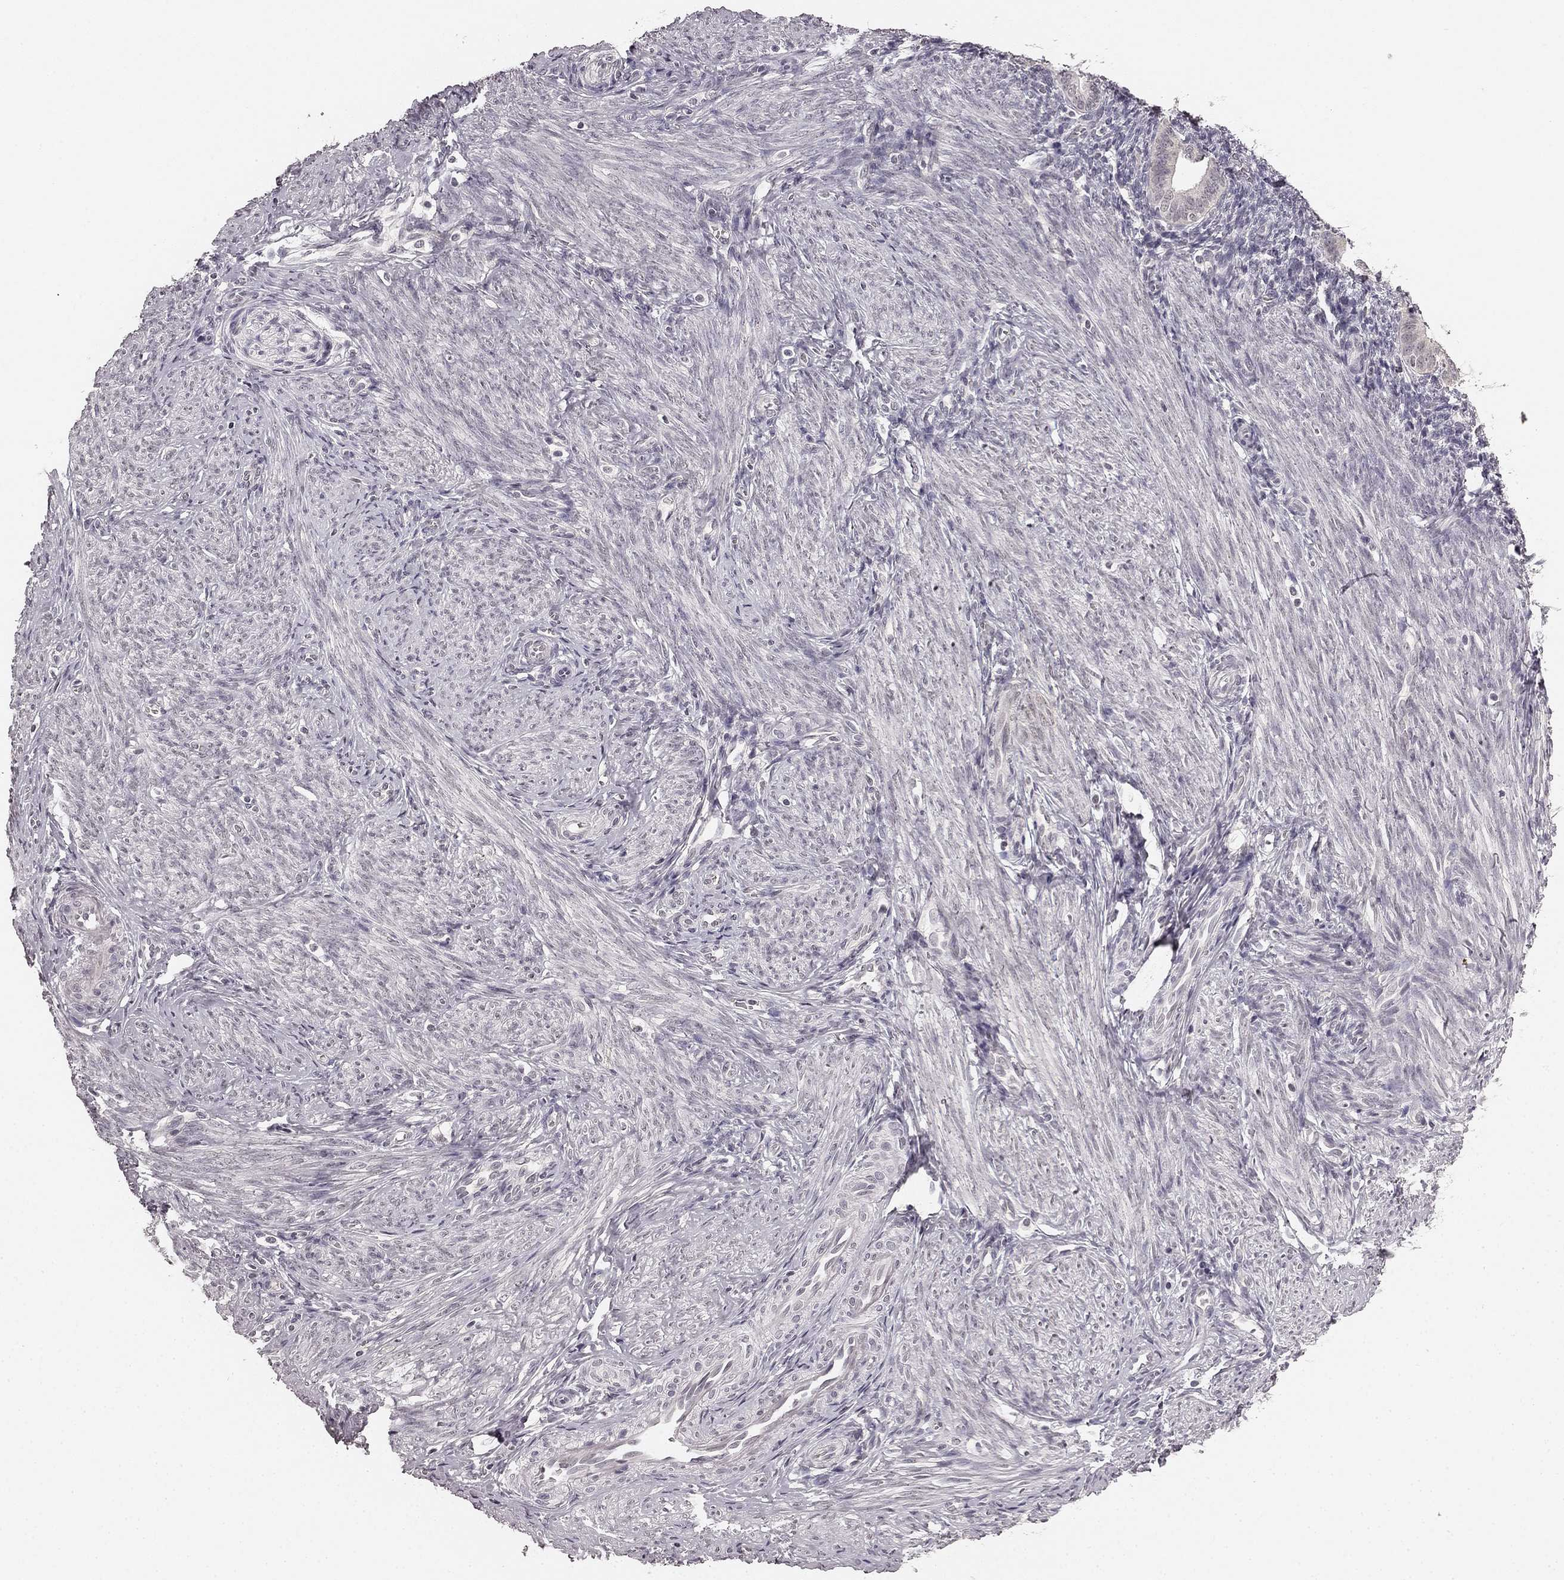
{"staining": {"intensity": "negative", "quantity": "none", "location": "none"}, "tissue": "endometrium", "cell_type": "Cells in endometrial stroma", "image_type": "normal", "snomed": [{"axis": "morphology", "description": "Normal tissue, NOS"}, {"axis": "topography", "description": "Endometrium"}], "caption": "Immunohistochemistry (IHC) histopathology image of unremarkable endometrium: endometrium stained with DAB reveals no significant protein expression in cells in endometrial stroma.", "gene": "HCN4", "patient": {"sex": "female", "age": 40}}